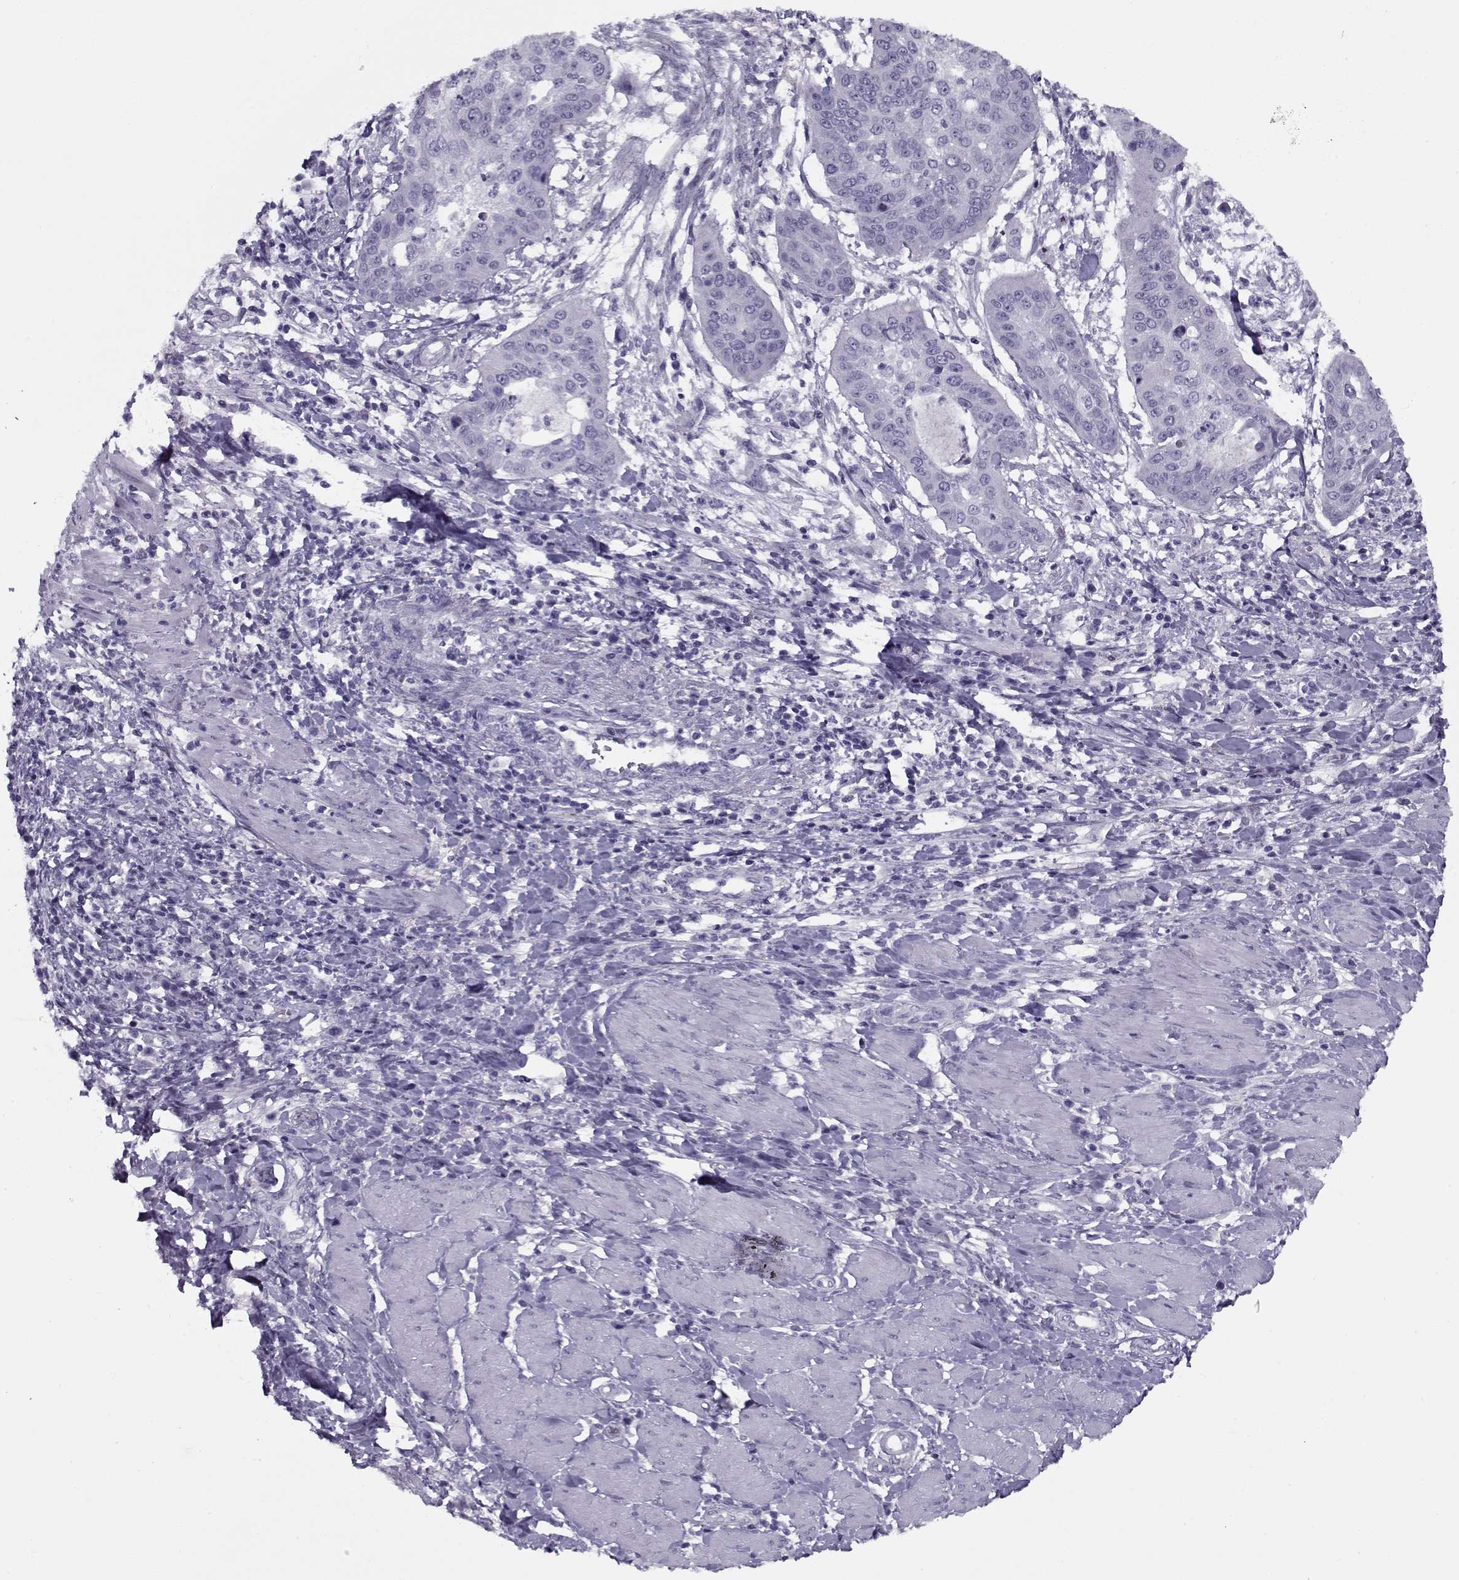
{"staining": {"intensity": "negative", "quantity": "none", "location": "none"}, "tissue": "cervical cancer", "cell_type": "Tumor cells", "image_type": "cancer", "snomed": [{"axis": "morphology", "description": "Squamous cell carcinoma, NOS"}, {"axis": "topography", "description": "Cervix"}], "caption": "Histopathology image shows no protein positivity in tumor cells of squamous cell carcinoma (cervical) tissue.", "gene": "PP2D1", "patient": {"sex": "female", "age": 39}}